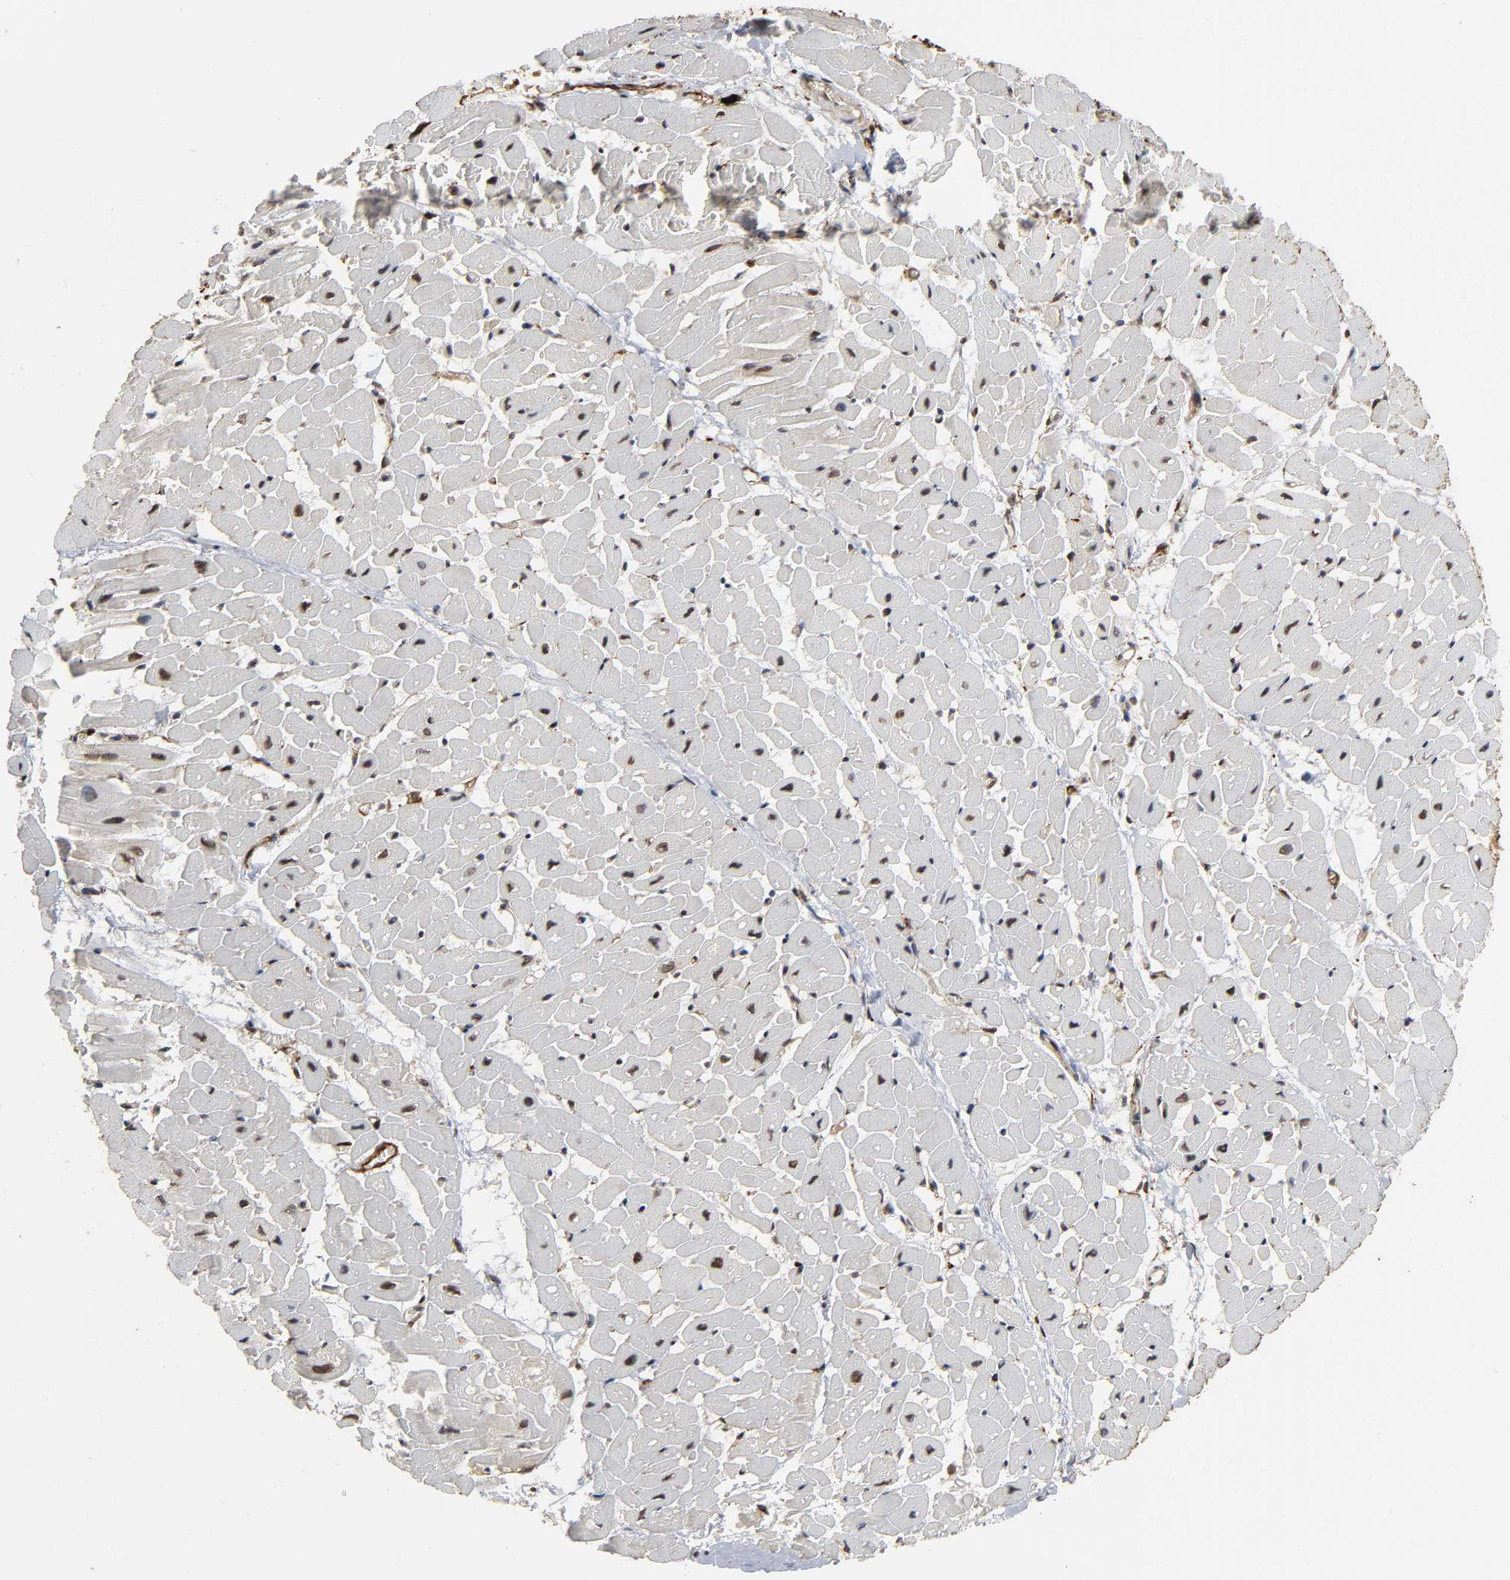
{"staining": {"intensity": "moderate", "quantity": "<25%", "location": "nuclear"}, "tissue": "heart muscle", "cell_type": "Cardiomyocytes", "image_type": "normal", "snomed": [{"axis": "morphology", "description": "Normal tissue, NOS"}, {"axis": "topography", "description": "Heart"}], "caption": "Immunohistochemical staining of normal human heart muscle displays low levels of moderate nuclear staining in about <25% of cardiomyocytes.", "gene": "AHNAK2", "patient": {"sex": "male", "age": 45}}